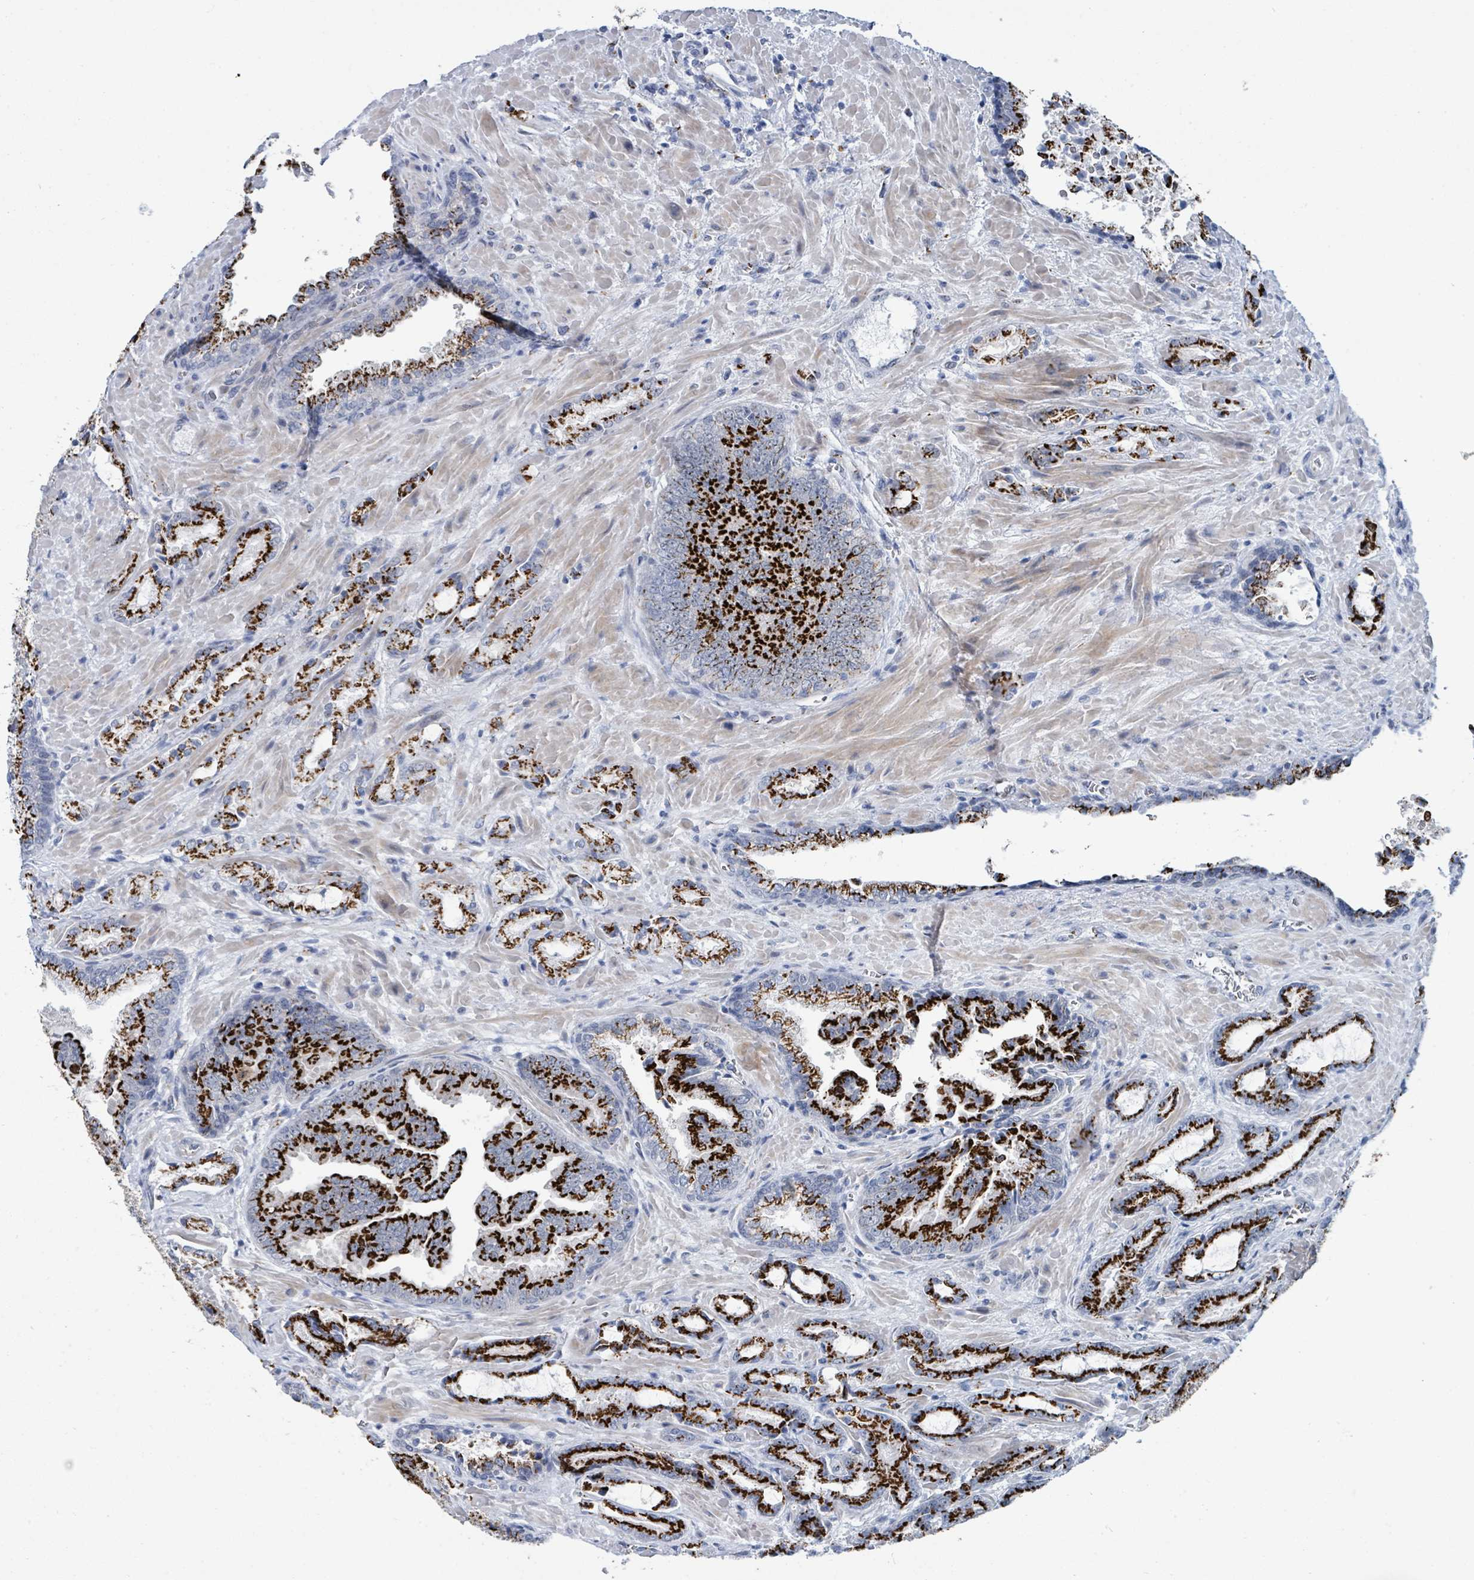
{"staining": {"intensity": "strong", "quantity": ">75%", "location": "cytoplasmic/membranous"}, "tissue": "prostate cancer", "cell_type": "Tumor cells", "image_type": "cancer", "snomed": [{"axis": "morphology", "description": "Adenocarcinoma, High grade"}, {"axis": "topography", "description": "Prostate"}], "caption": "A histopathology image of prostate adenocarcinoma (high-grade) stained for a protein exhibits strong cytoplasmic/membranous brown staining in tumor cells.", "gene": "DCAF5", "patient": {"sex": "male", "age": 68}}